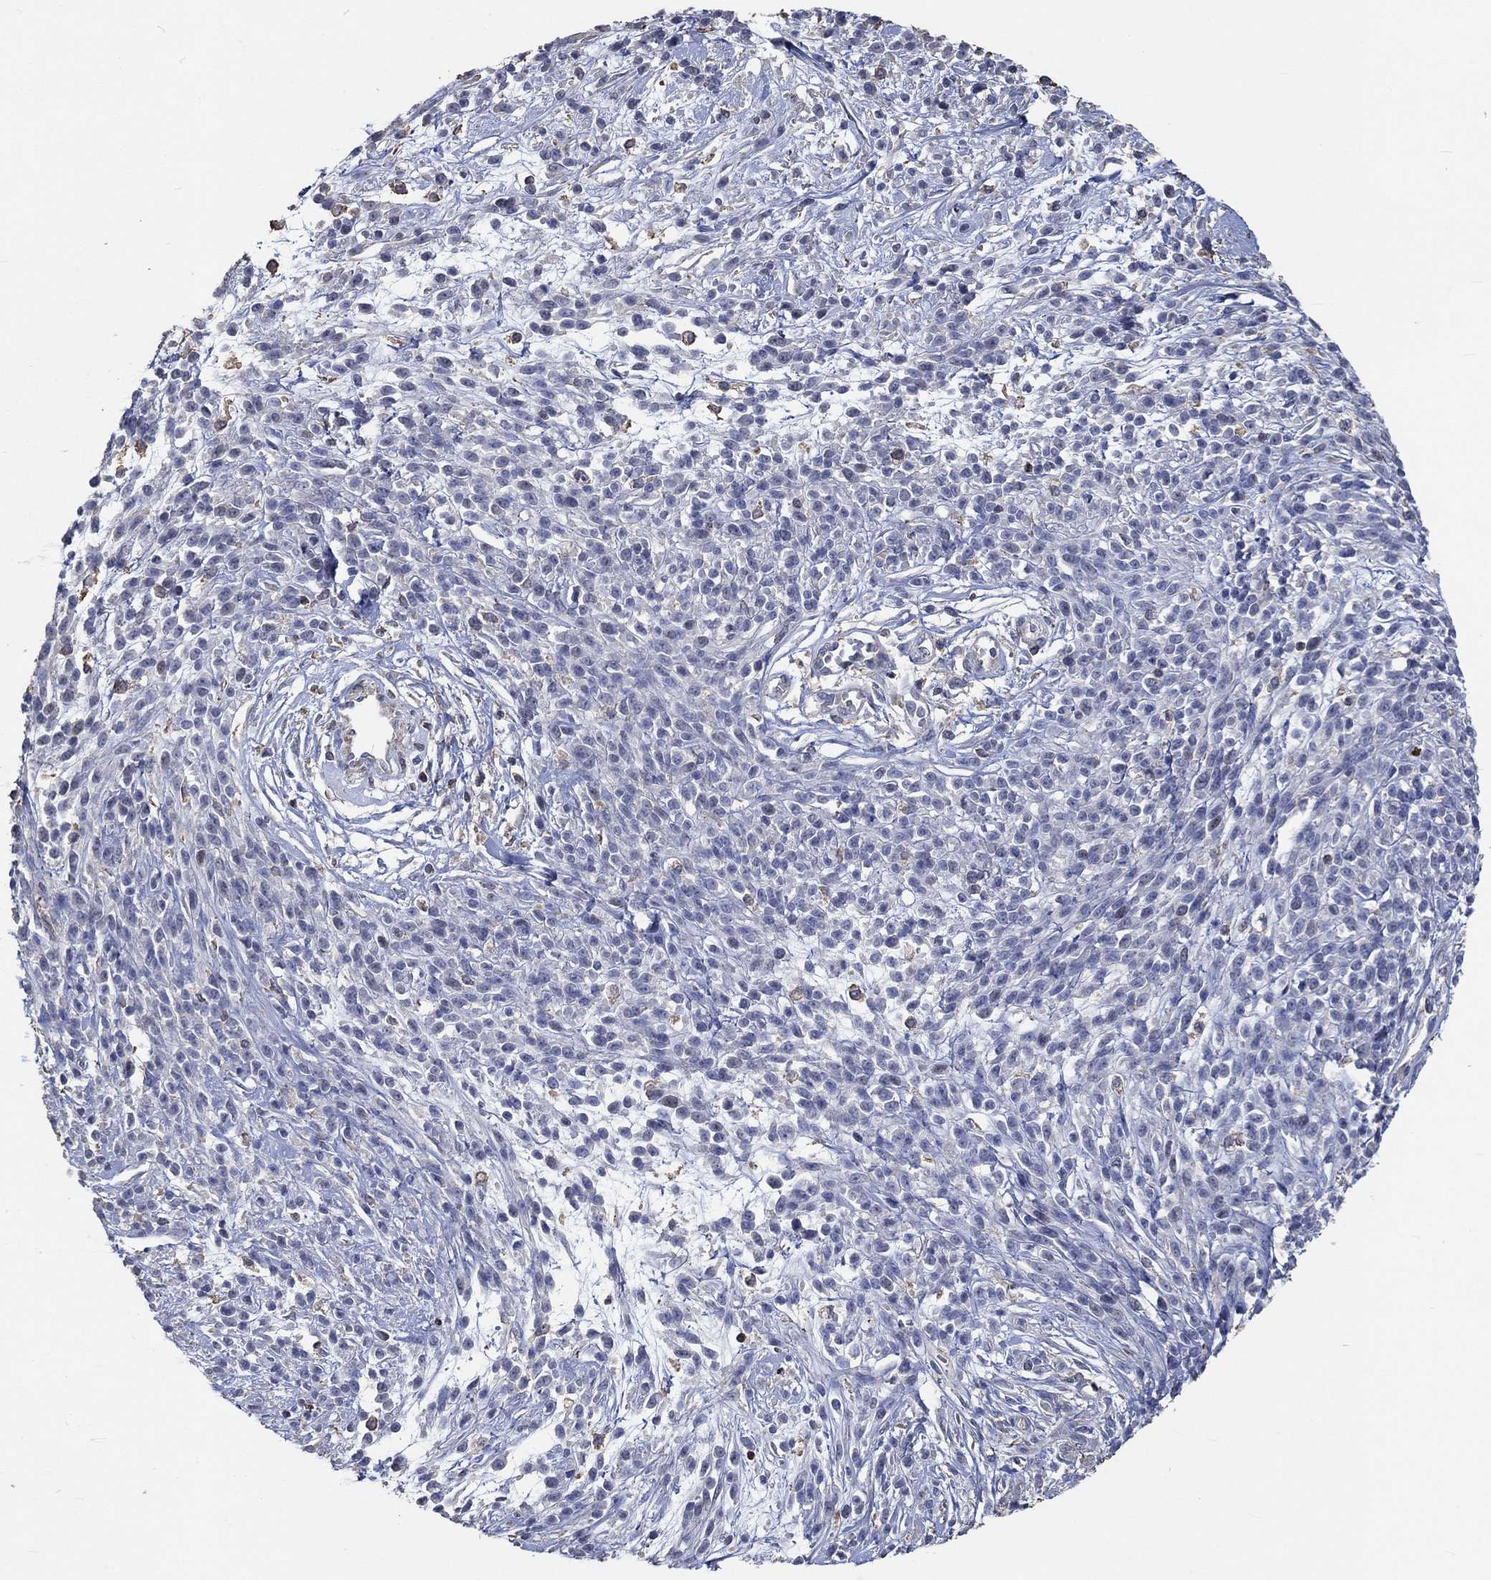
{"staining": {"intensity": "negative", "quantity": "none", "location": "none"}, "tissue": "melanoma", "cell_type": "Tumor cells", "image_type": "cancer", "snomed": [{"axis": "morphology", "description": "Malignant melanoma, NOS"}, {"axis": "topography", "description": "Skin"}, {"axis": "topography", "description": "Skin of trunk"}], "caption": "Tumor cells show no significant expression in malignant melanoma. (DAB (3,3'-diaminobenzidine) immunohistochemistry with hematoxylin counter stain).", "gene": "TNFAIP8L3", "patient": {"sex": "male", "age": 74}}